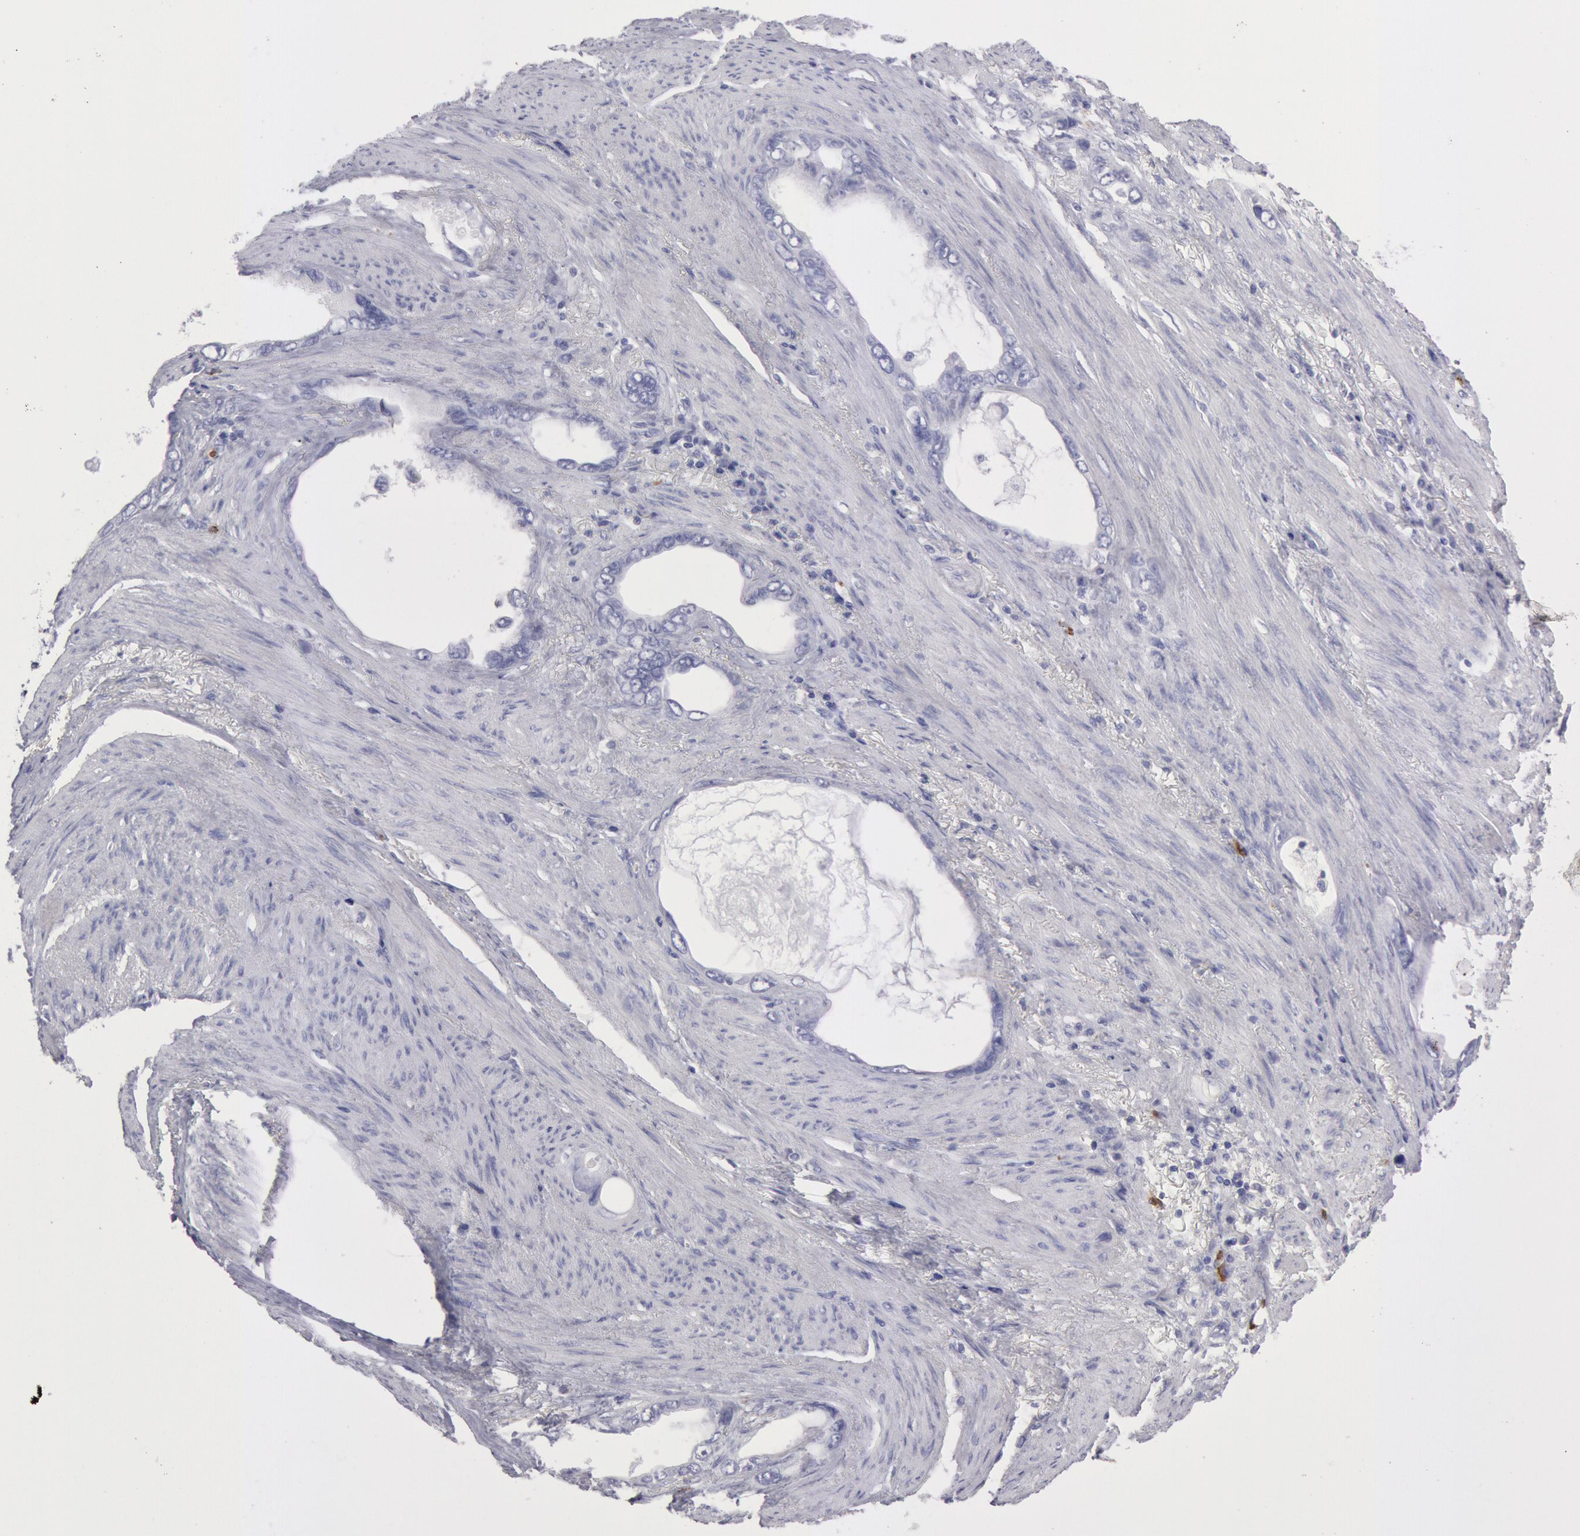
{"staining": {"intensity": "negative", "quantity": "none", "location": "none"}, "tissue": "stomach cancer", "cell_type": "Tumor cells", "image_type": "cancer", "snomed": [{"axis": "morphology", "description": "Adenocarcinoma, NOS"}, {"axis": "topography", "description": "Stomach"}], "caption": "IHC micrograph of neoplastic tissue: stomach cancer (adenocarcinoma) stained with DAB (3,3'-diaminobenzidine) demonstrates no significant protein expression in tumor cells.", "gene": "FCN1", "patient": {"sex": "male", "age": 78}}